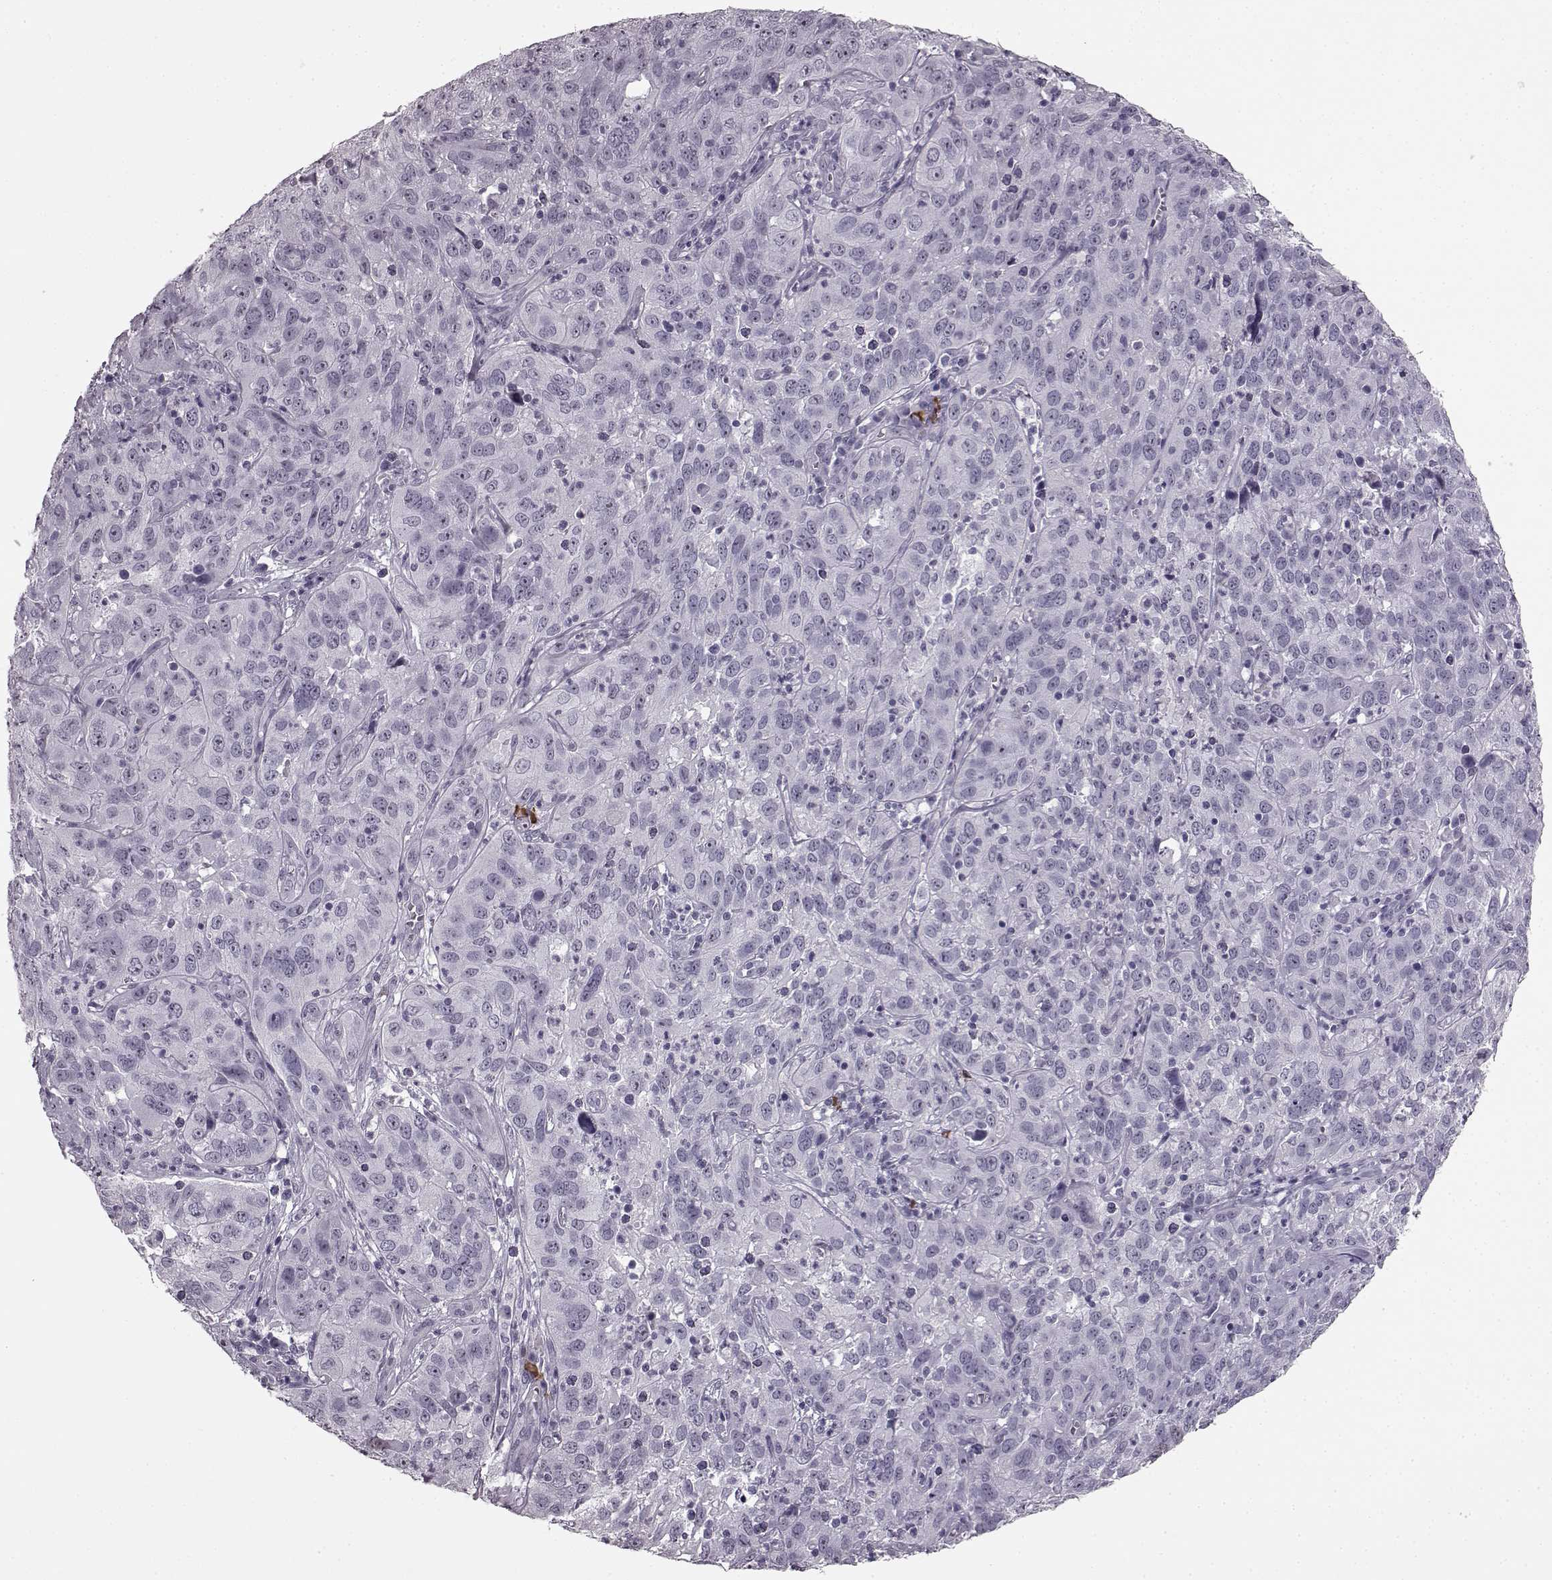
{"staining": {"intensity": "negative", "quantity": "none", "location": "none"}, "tissue": "cervical cancer", "cell_type": "Tumor cells", "image_type": "cancer", "snomed": [{"axis": "morphology", "description": "Squamous cell carcinoma, NOS"}, {"axis": "topography", "description": "Cervix"}], "caption": "DAB immunohistochemical staining of squamous cell carcinoma (cervical) displays no significant positivity in tumor cells.", "gene": "PRPH2", "patient": {"sex": "female", "age": 32}}